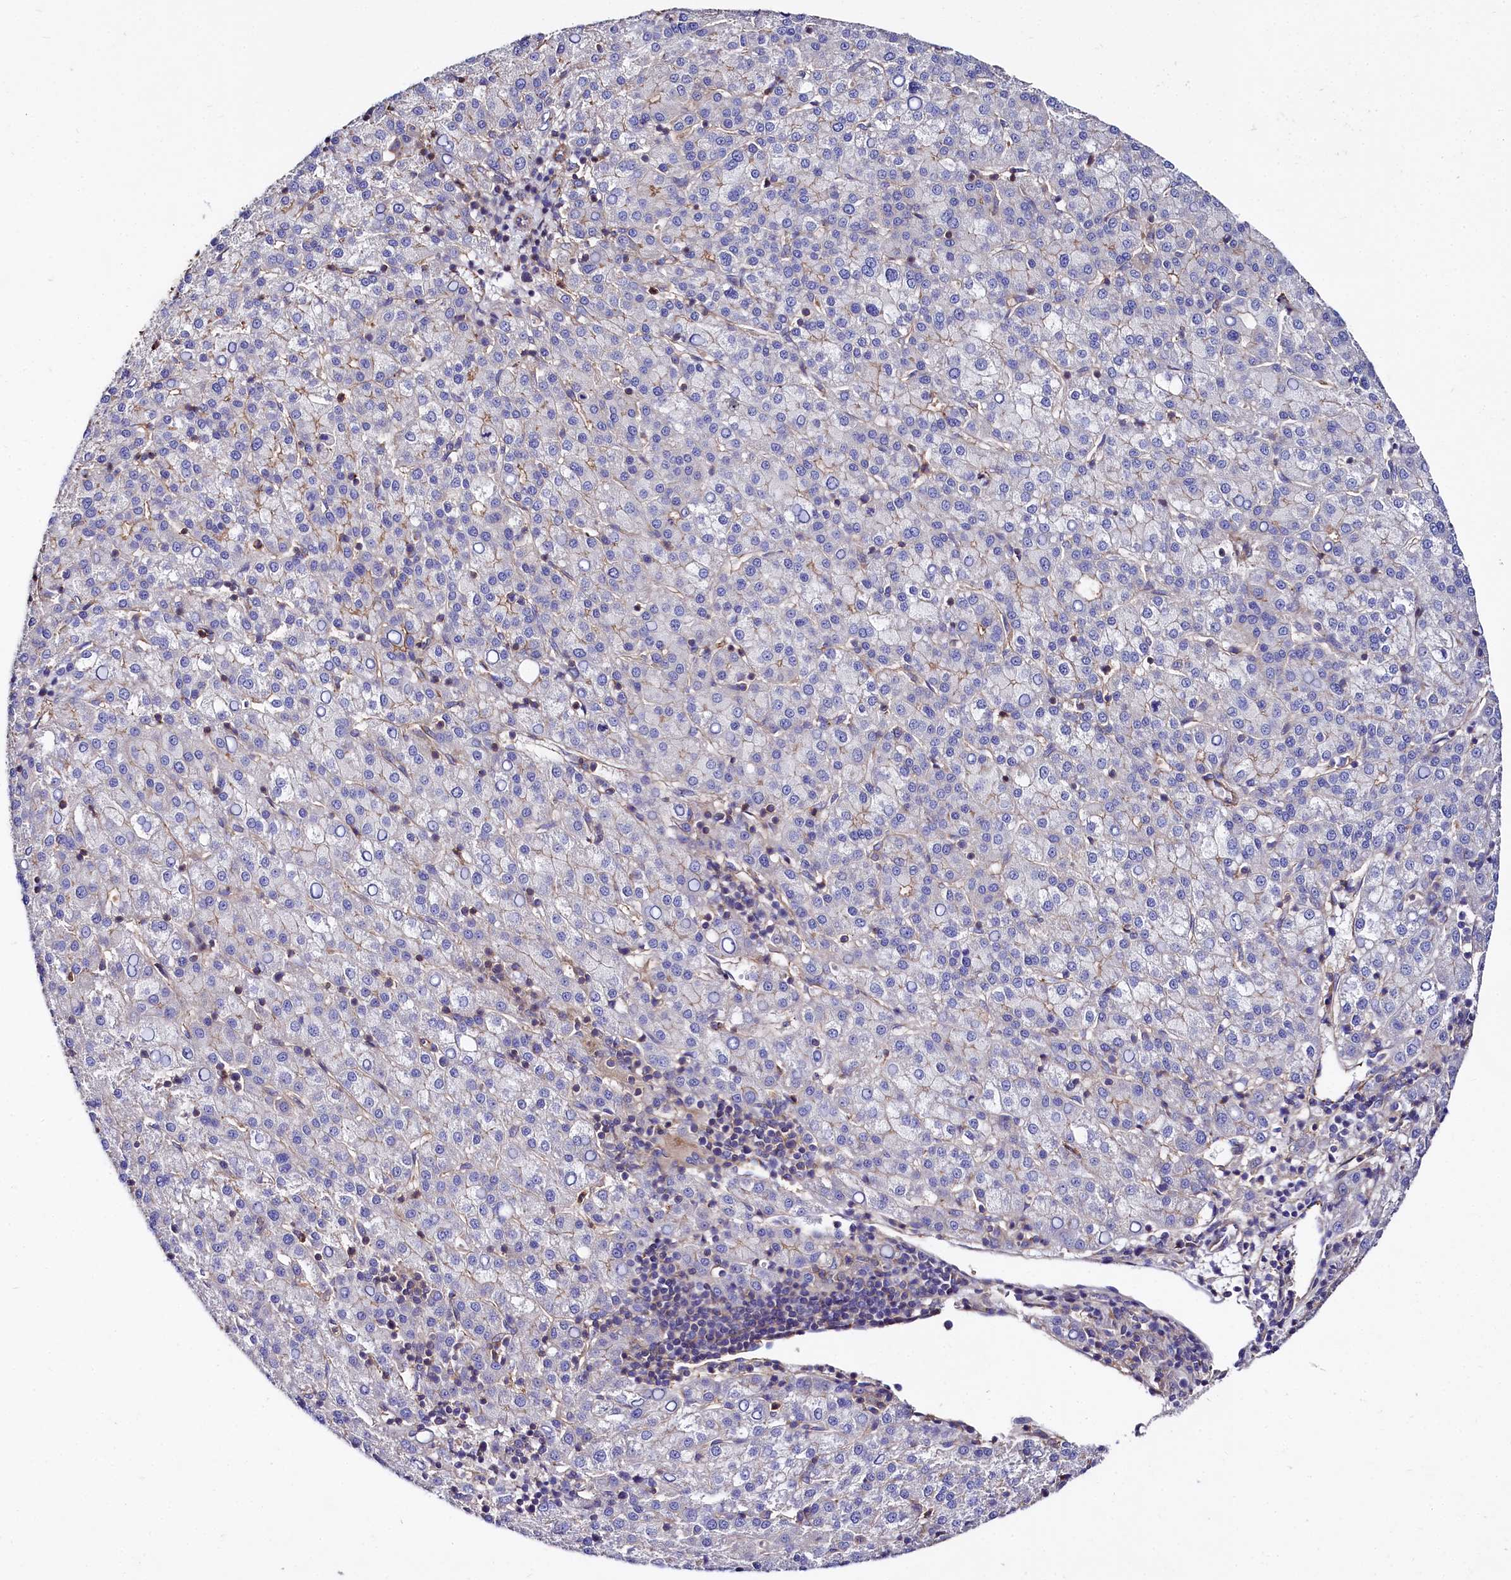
{"staining": {"intensity": "weak", "quantity": "<25%", "location": "cytoplasmic/membranous"}, "tissue": "liver cancer", "cell_type": "Tumor cells", "image_type": "cancer", "snomed": [{"axis": "morphology", "description": "Carcinoma, Hepatocellular, NOS"}, {"axis": "topography", "description": "Liver"}], "caption": "There is no significant positivity in tumor cells of liver hepatocellular carcinoma.", "gene": "FCHSD2", "patient": {"sex": "female", "age": 58}}